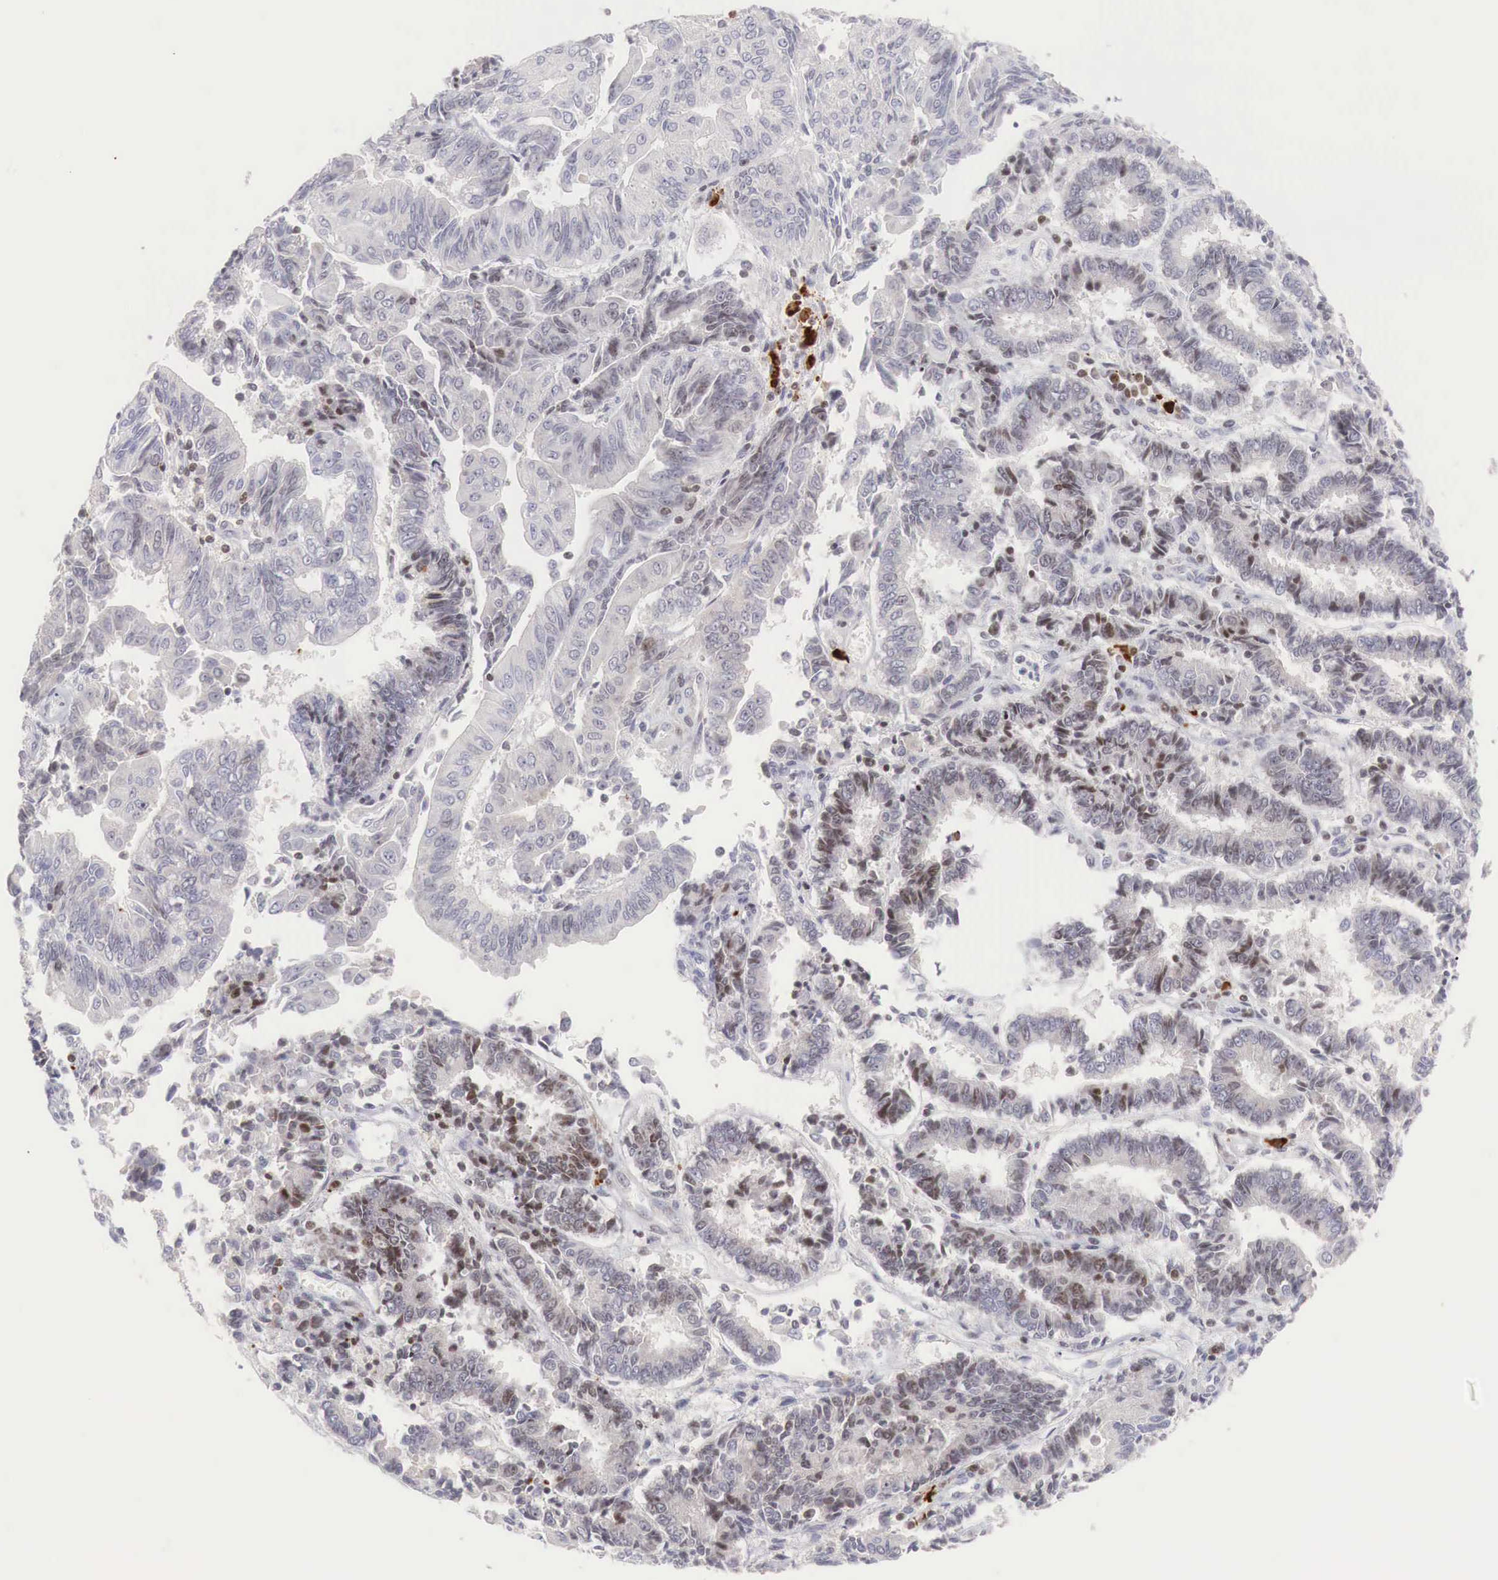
{"staining": {"intensity": "weak", "quantity": "<25%", "location": "nuclear"}, "tissue": "endometrial cancer", "cell_type": "Tumor cells", "image_type": "cancer", "snomed": [{"axis": "morphology", "description": "Adenocarcinoma, NOS"}, {"axis": "topography", "description": "Endometrium"}], "caption": "The micrograph exhibits no staining of tumor cells in endometrial cancer.", "gene": "CLCN5", "patient": {"sex": "female", "age": 75}}